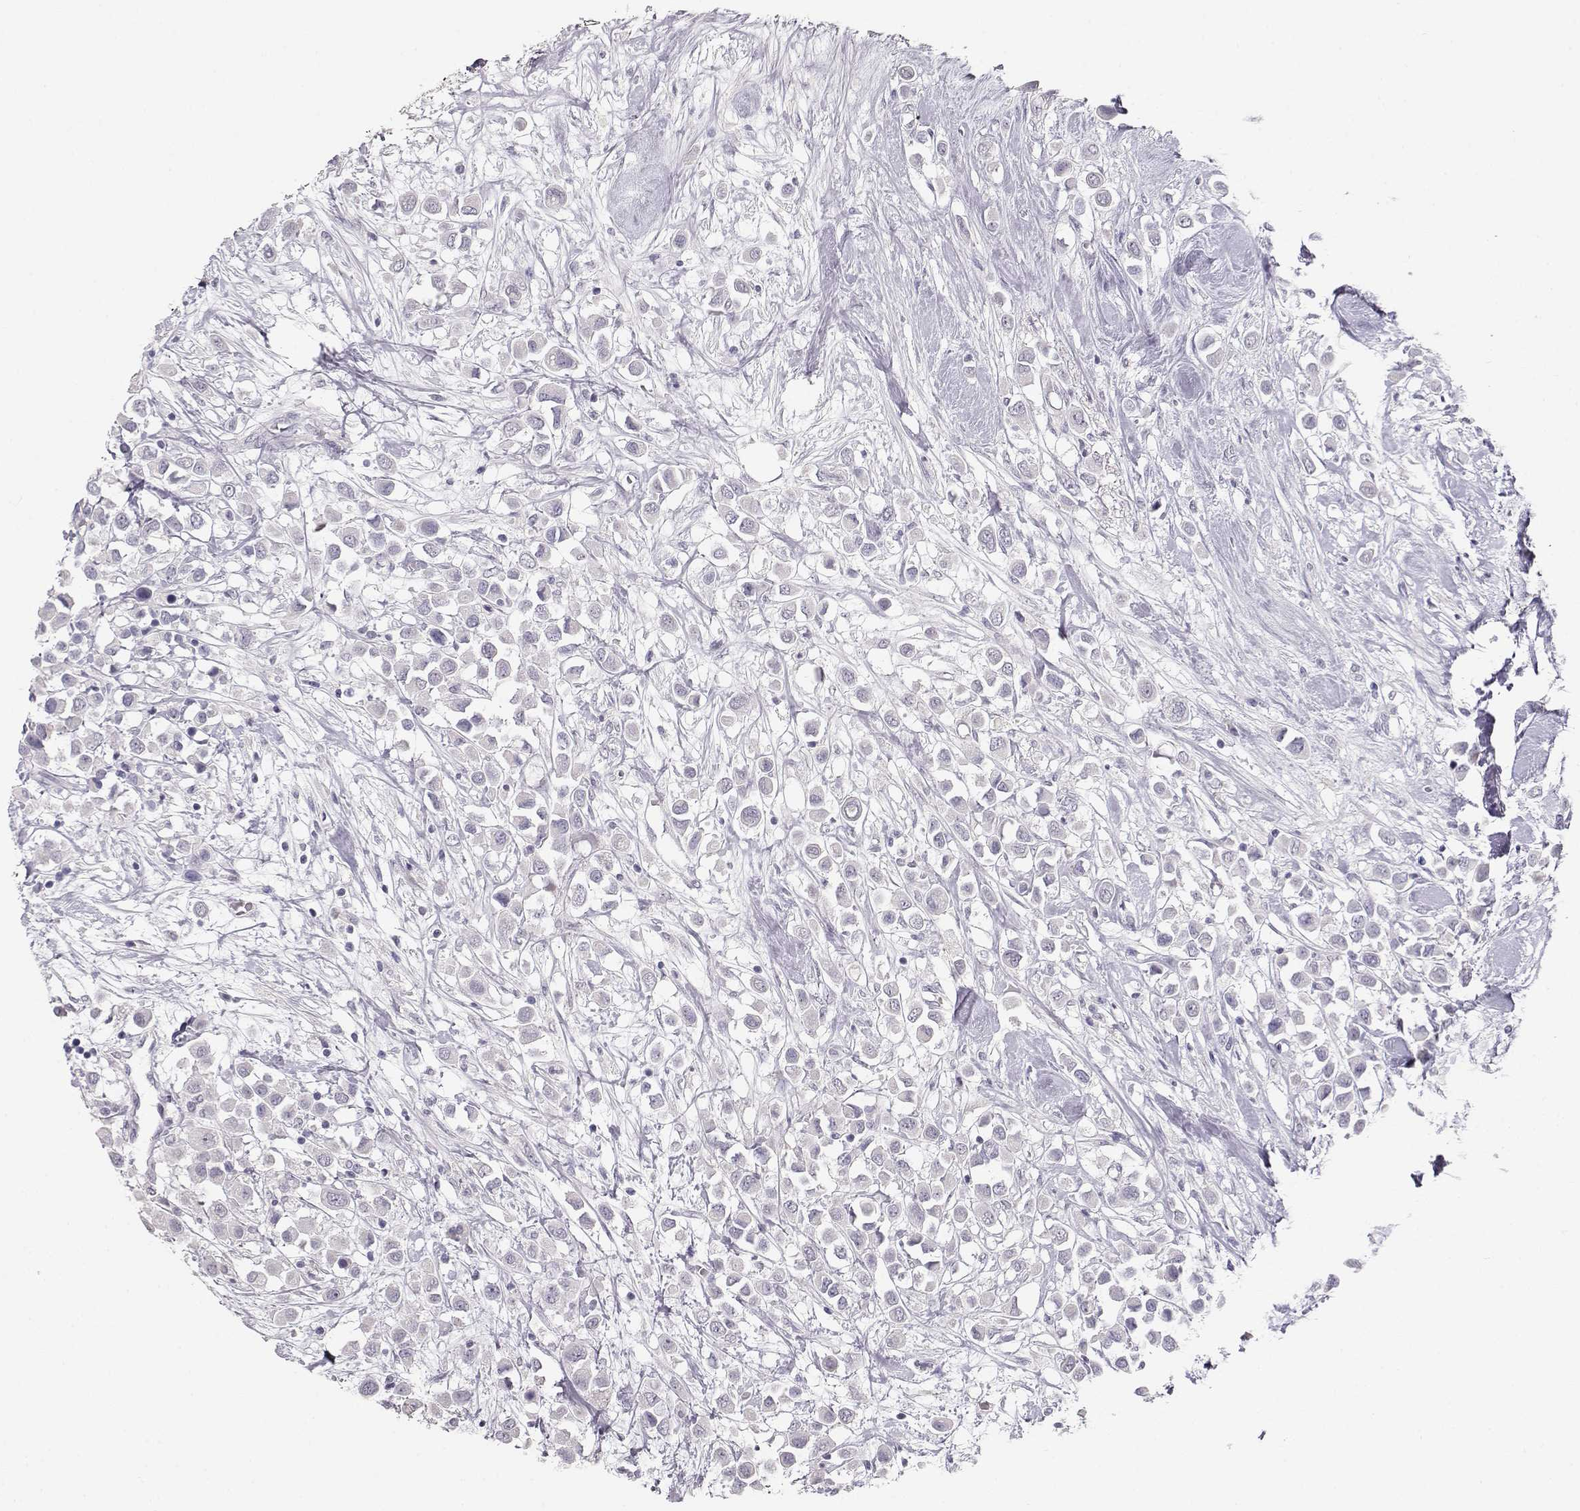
{"staining": {"intensity": "negative", "quantity": "none", "location": "none"}, "tissue": "breast cancer", "cell_type": "Tumor cells", "image_type": "cancer", "snomed": [{"axis": "morphology", "description": "Duct carcinoma"}, {"axis": "topography", "description": "Breast"}], "caption": "A histopathology image of human invasive ductal carcinoma (breast) is negative for staining in tumor cells.", "gene": "TKTL1", "patient": {"sex": "female", "age": 61}}